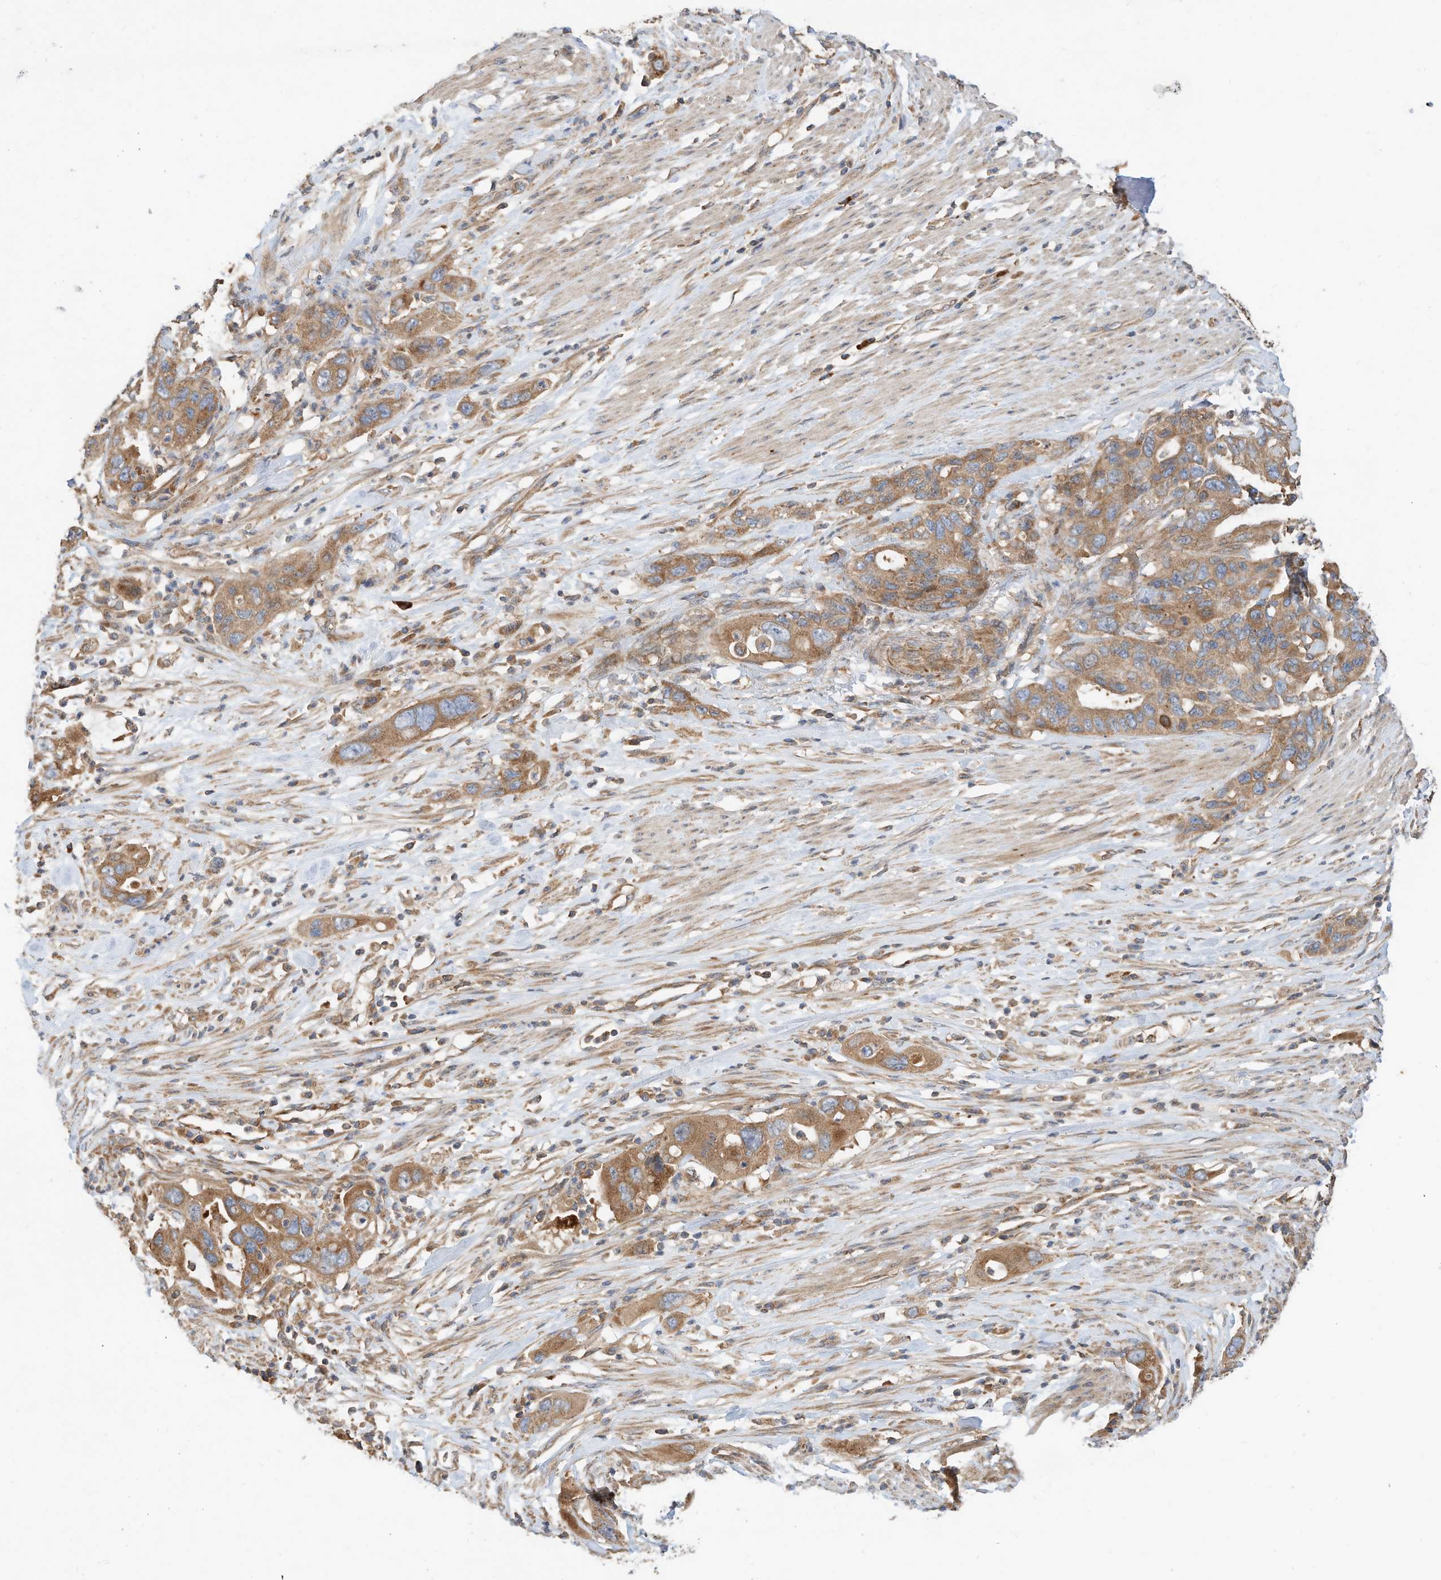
{"staining": {"intensity": "strong", "quantity": ">75%", "location": "cytoplasmic/membranous"}, "tissue": "pancreatic cancer", "cell_type": "Tumor cells", "image_type": "cancer", "snomed": [{"axis": "morphology", "description": "Adenocarcinoma, NOS"}, {"axis": "topography", "description": "Pancreas"}], "caption": "Strong cytoplasmic/membranous positivity for a protein is appreciated in about >75% of tumor cells of pancreatic cancer (adenocarcinoma) using immunohistochemistry.", "gene": "CPAMD8", "patient": {"sex": "female", "age": 71}}